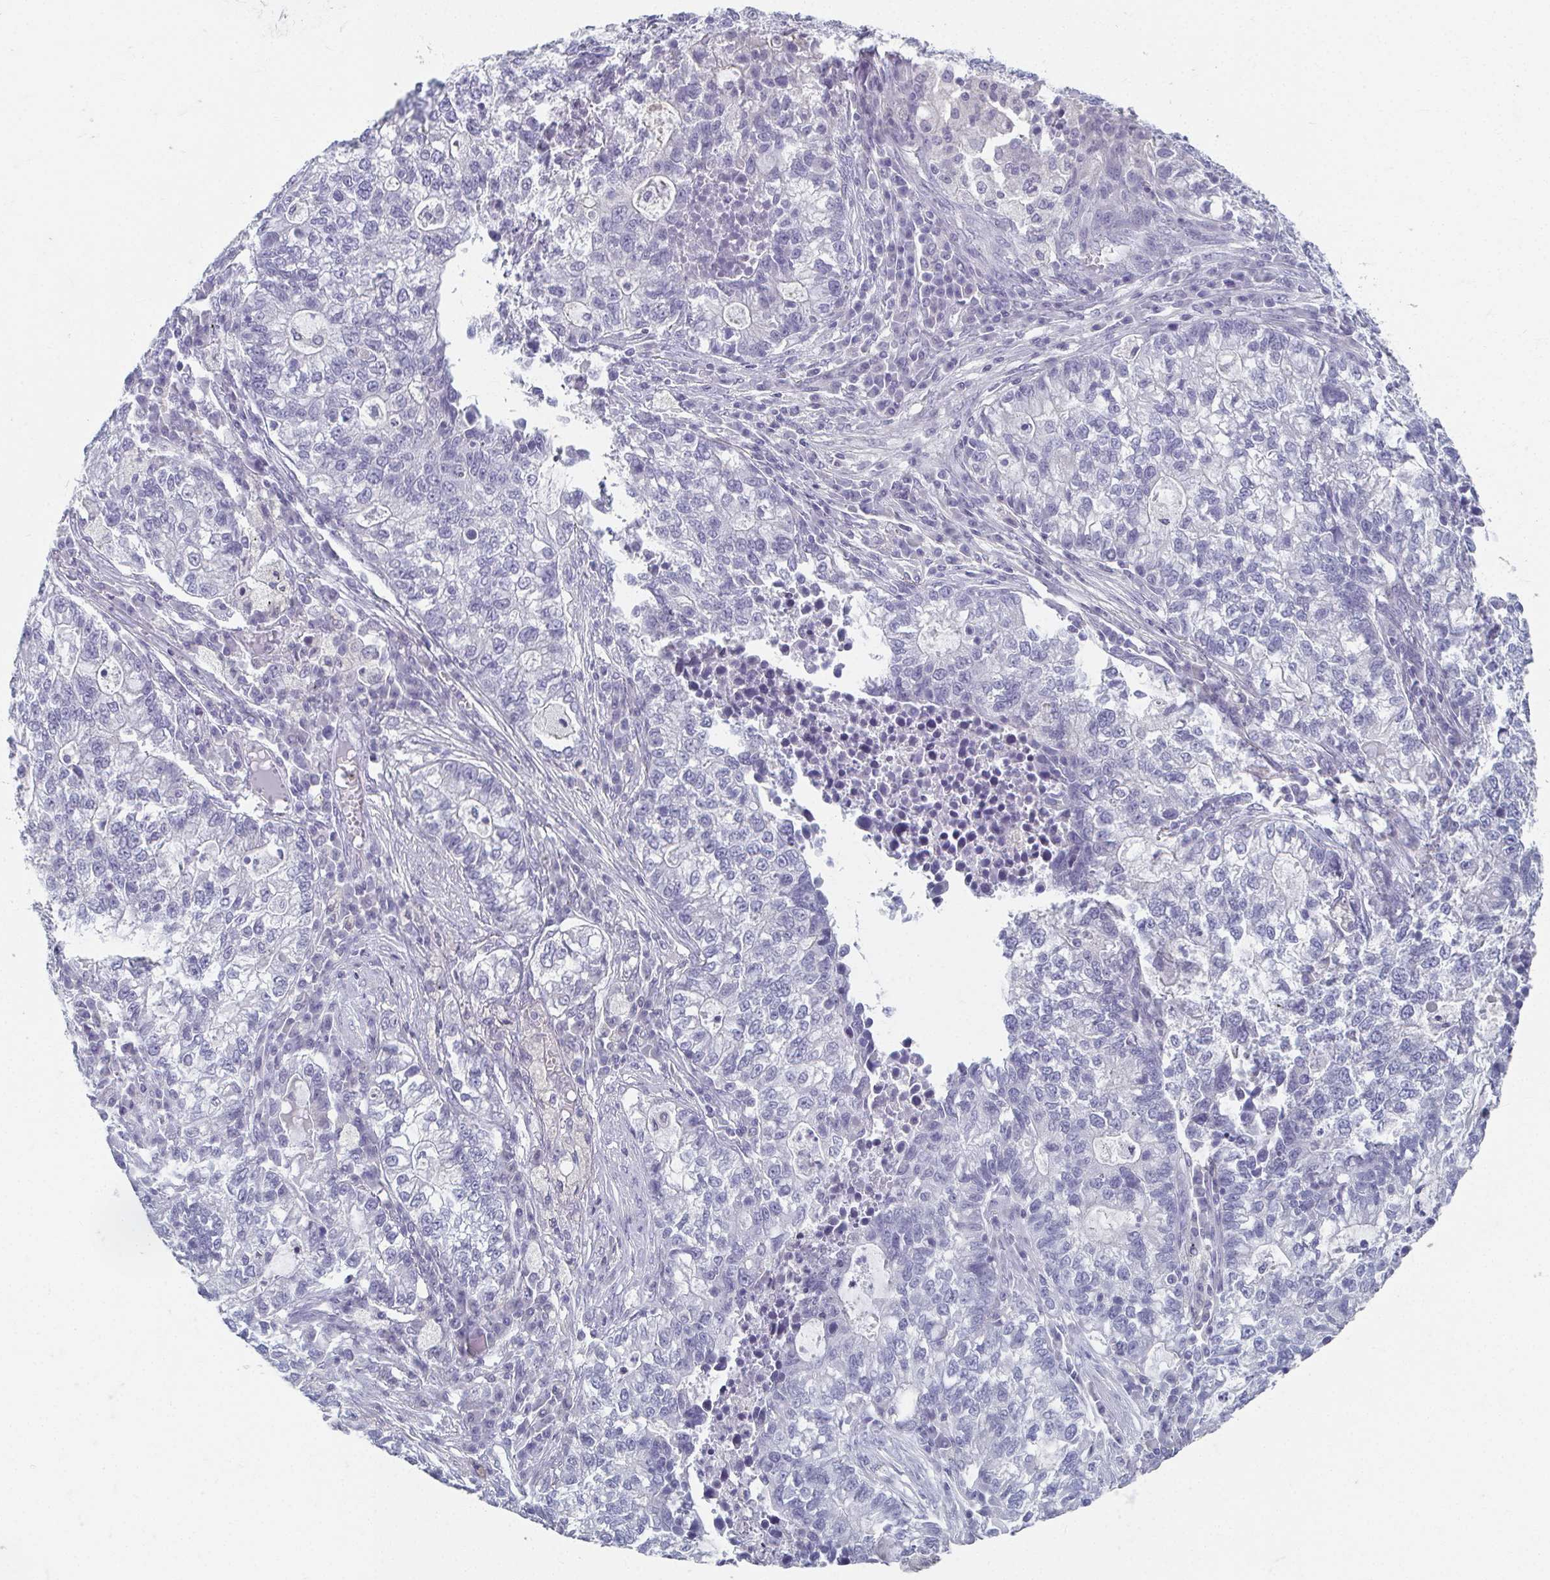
{"staining": {"intensity": "negative", "quantity": "none", "location": "none"}, "tissue": "lung cancer", "cell_type": "Tumor cells", "image_type": "cancer", "snomed": [{"axis": "morphology", "description": "Adenocarcinoma, NOS"}, {"axis": "topography", "description": "Lung"}], "caption": "Lung adenocarcinoma was stained to show a protein in brown. There is no significant positivity in tumor cells.", "gene": "CAMKV", "patient": {"sex": "male", "age": 57}}